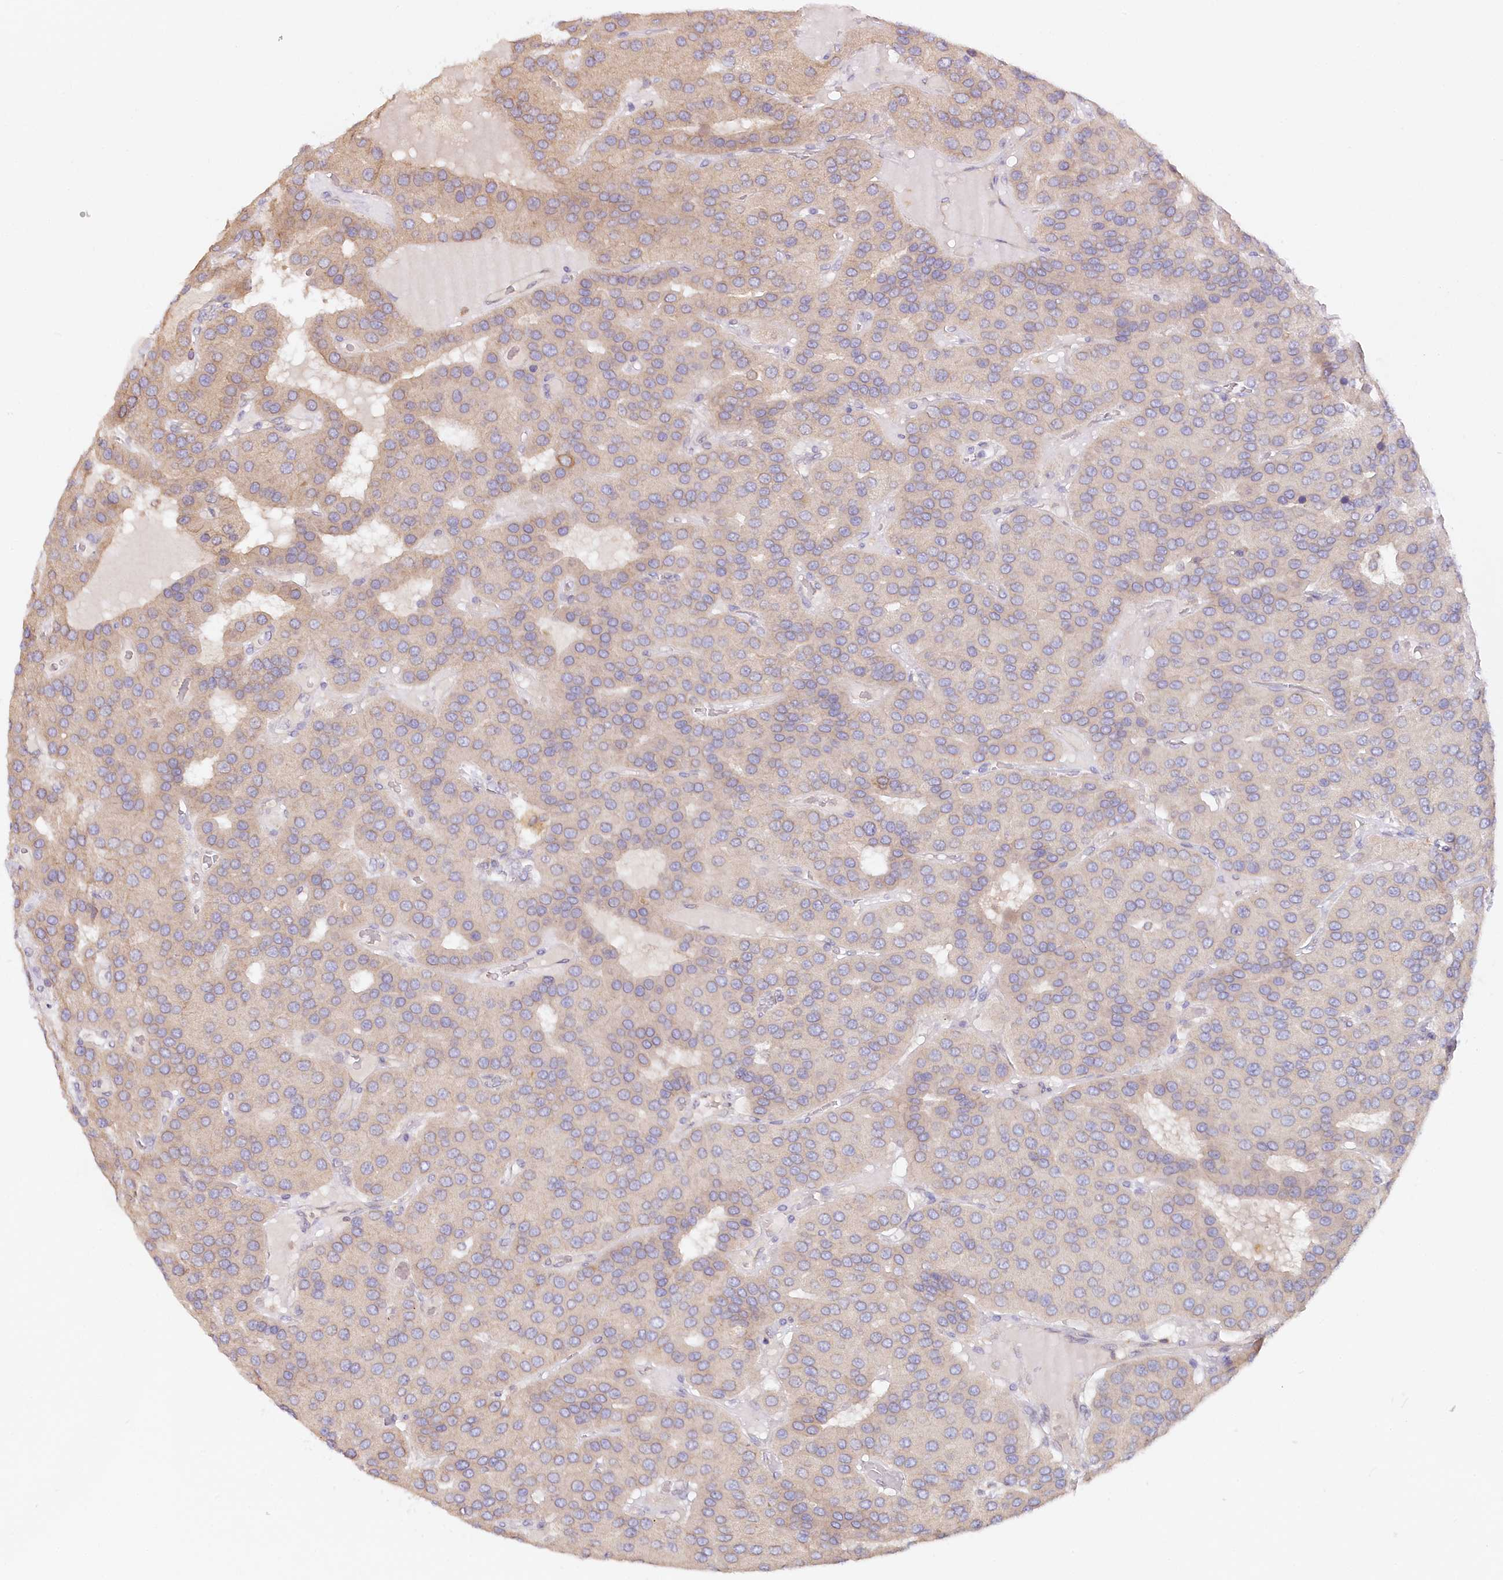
{"staining": {"intensity": "weak", "quantity": "<25%", "location": "cytoplasmic/membranous"}, "tissue": "parathyroid gland", "cell_type": "Glandular cells", "image_type": "normal", "snomed": [{"axis": "morphology", "description": "Normal tissue, NOS"}, {"axis": "morphology", "description": "Adenoma, NOS"}, {"axis": "topography", "description": "Parathyroid gland"}], "caption": "This is an immunohistochemistry (IHC) micrograph of normal human parathyroid gland. There is no positivity in glandular cells.", "gene": "PAIP2", "patient": {"sex": "female", "age": 86}}